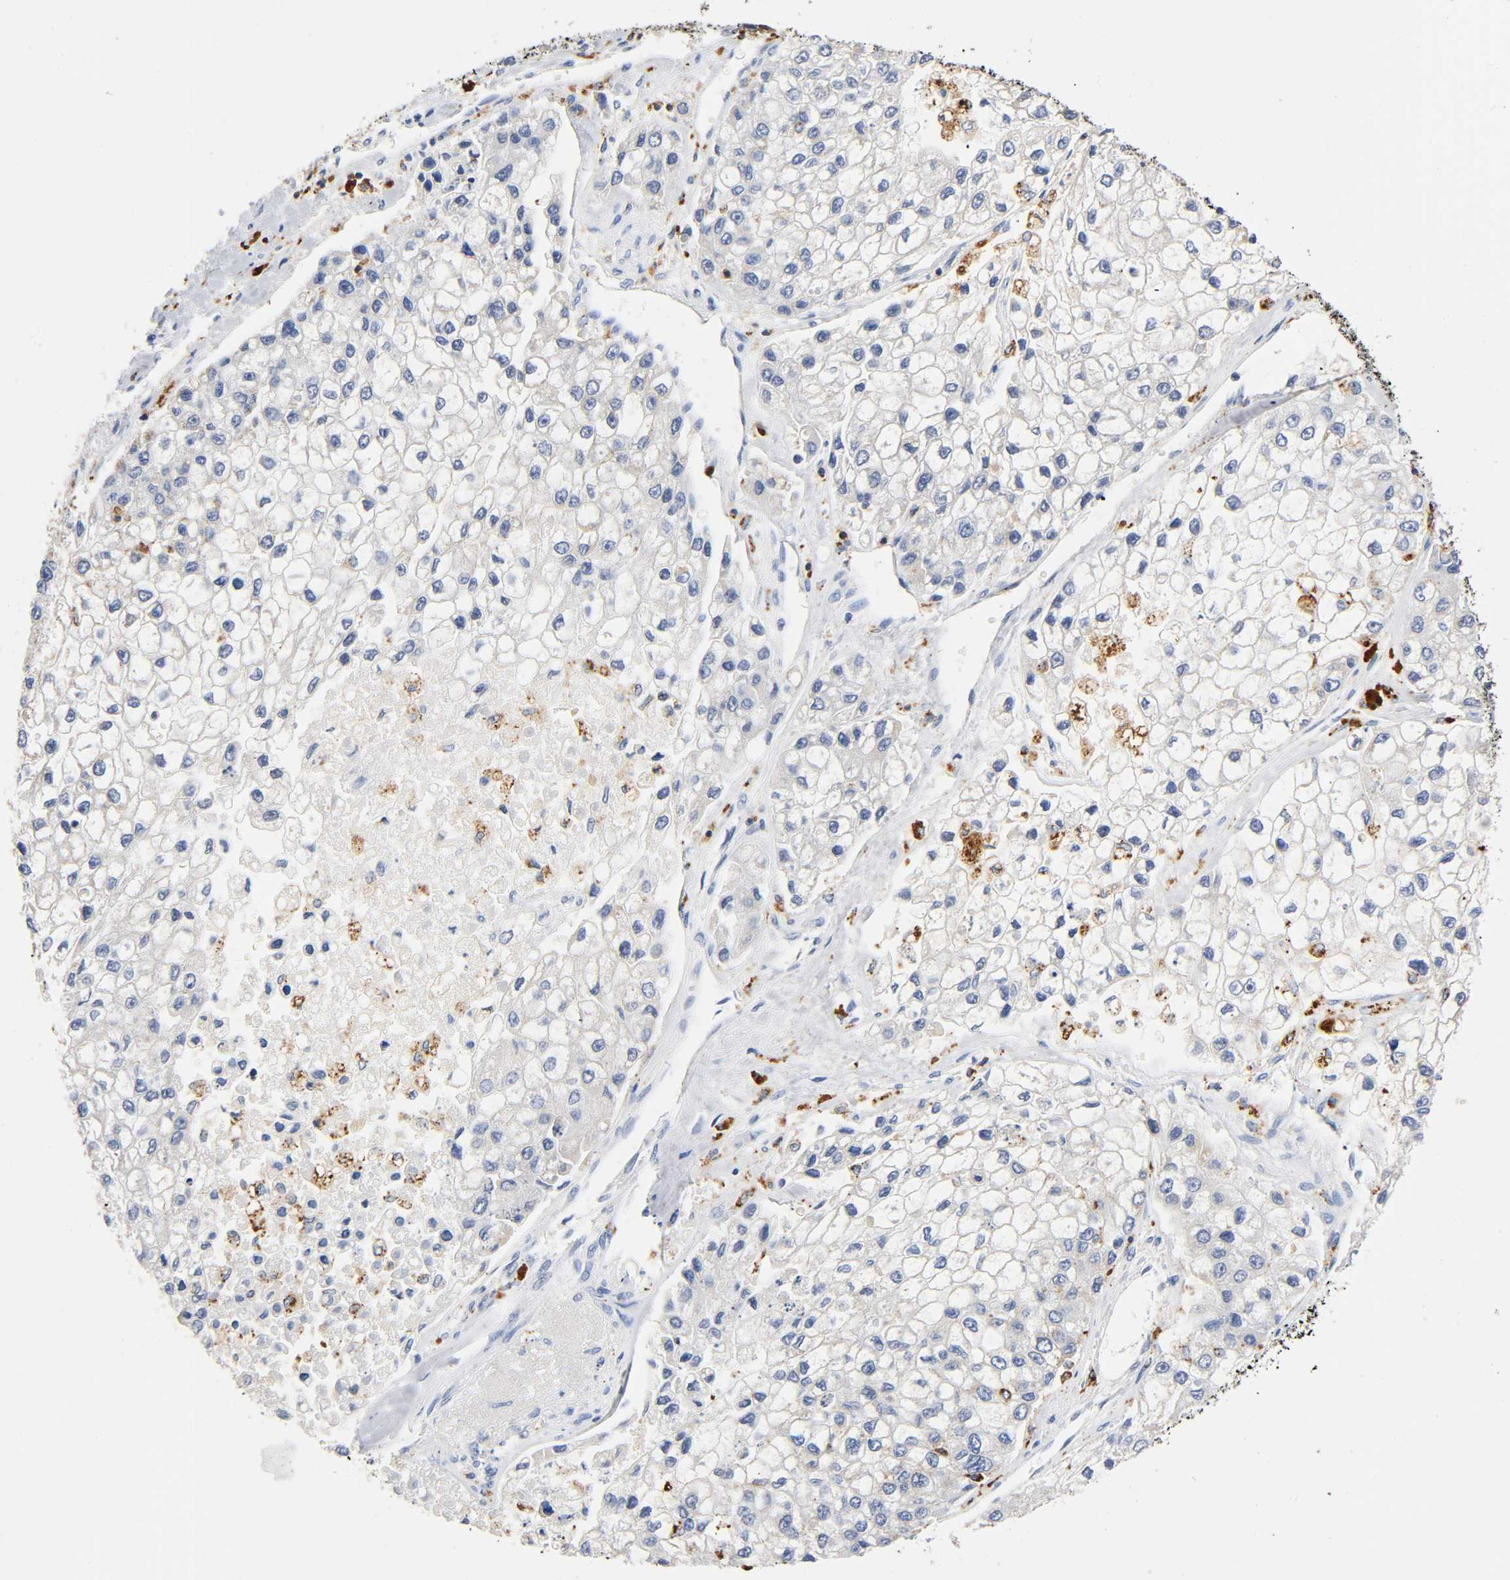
{"staining": {"intensity": "negative", "quantity": "none", "location": "none"}, "tissue": "liver cancer", "cell_type": "Tumor cells", "image_type": "cancer", "snomed": [{"axis": "morphology", "description": "Carcinoma, Hepatocellular, NOS"}, {"axis": "topography", "description": "Liver"}], "caption": "This histopathology image is of liver cancer (hepatocellular carcinoma) stained with IHC to label a protein in brown with the nuclei are counter-stained blue. There is no expression in tumor cells. Nuclei are stained in blue.", "gene": "UCKL1", "patient": {"sex": "female", "age": 66}}